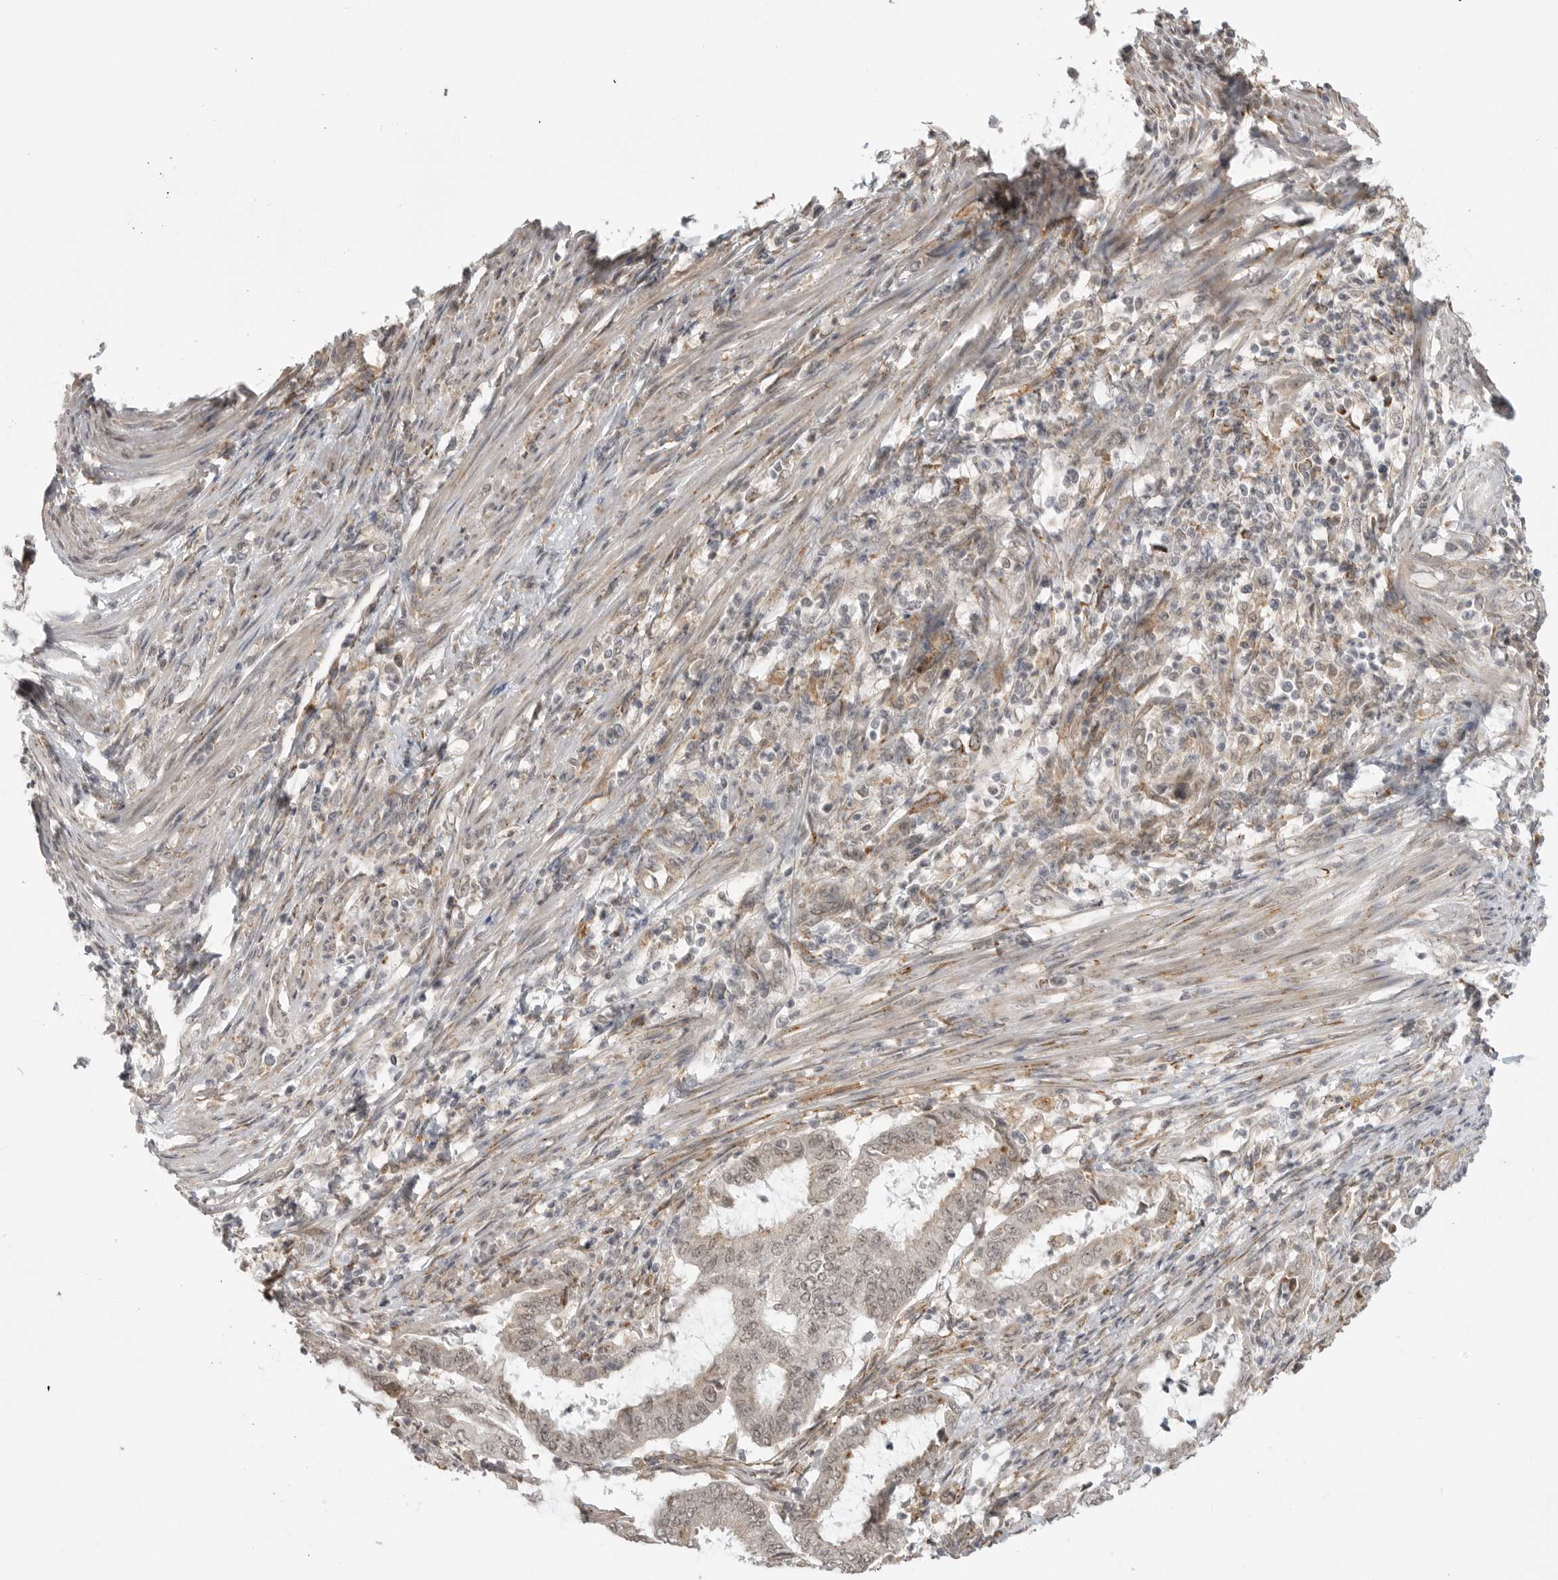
{"staining": {"intensity": "weak", "quantity": "<25%", "location": "nuclear"}, "tissue": "endometrial cancer", "cell_type": "Tumor cells", "image_type": "cancer", "snomed": [{"axis": "morphology", "description": "Adenocarcinoma, NOS"}, {"axis": "topography", "description": "Endometrium"}], "caption": "Immunohistochemistry micrograph of neoplastic tissue: endometrial adenocarcinoma stained with DAB (3,3'-diaminobenzidine) shows no significant protein positivity in tumor cells. (Stains: DAB IHC with hematoxylin counter stain, Microscopy: brightfield microscopy at high magnification).", "gene": "KALRN", "patient": {"sex": "female", "age": 51}}